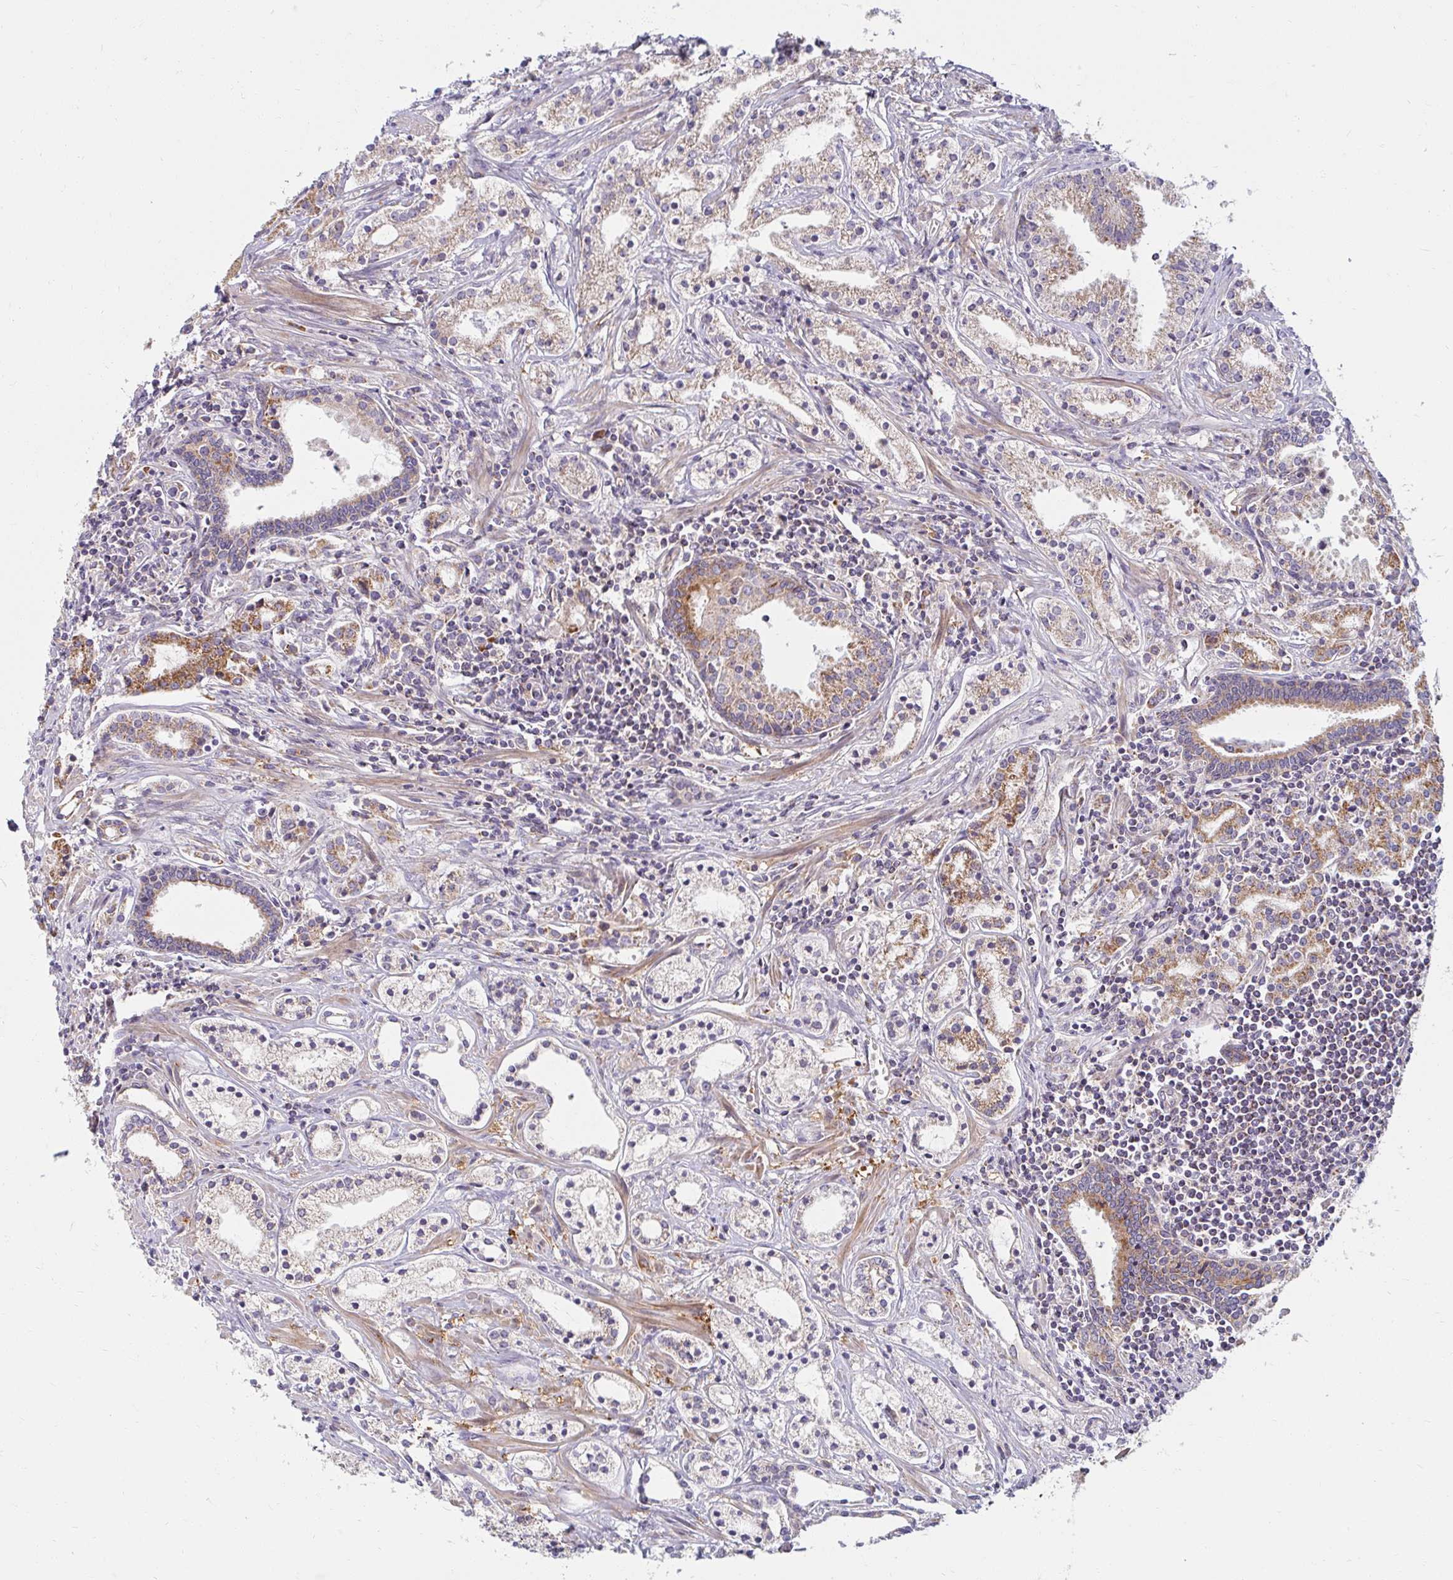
{"staining": {"intensity": "moderate", "quantity": "25%-75%", "location": "cytoplasmic/membranous"}, "tissue": "prostate cancer", "cell_type": "Tumor cells", "image_type": "cancer", "snomed": [{"axis": "morphology", "description": "Adenocarcinoma, Medium grade"}, {"axis": "topography", "description": "Prostate"}], "caption": "Prostate cancer tissue displays moderate cytoplasmic/membranous positivity in approximately 25%-75% of tumor cells, visualized by immunohistochemistry. (Brightfield microscopy of DAB IHC at high magnification).", "gene": "SKP2", "patient": {"sex": "male", "age": 57}}